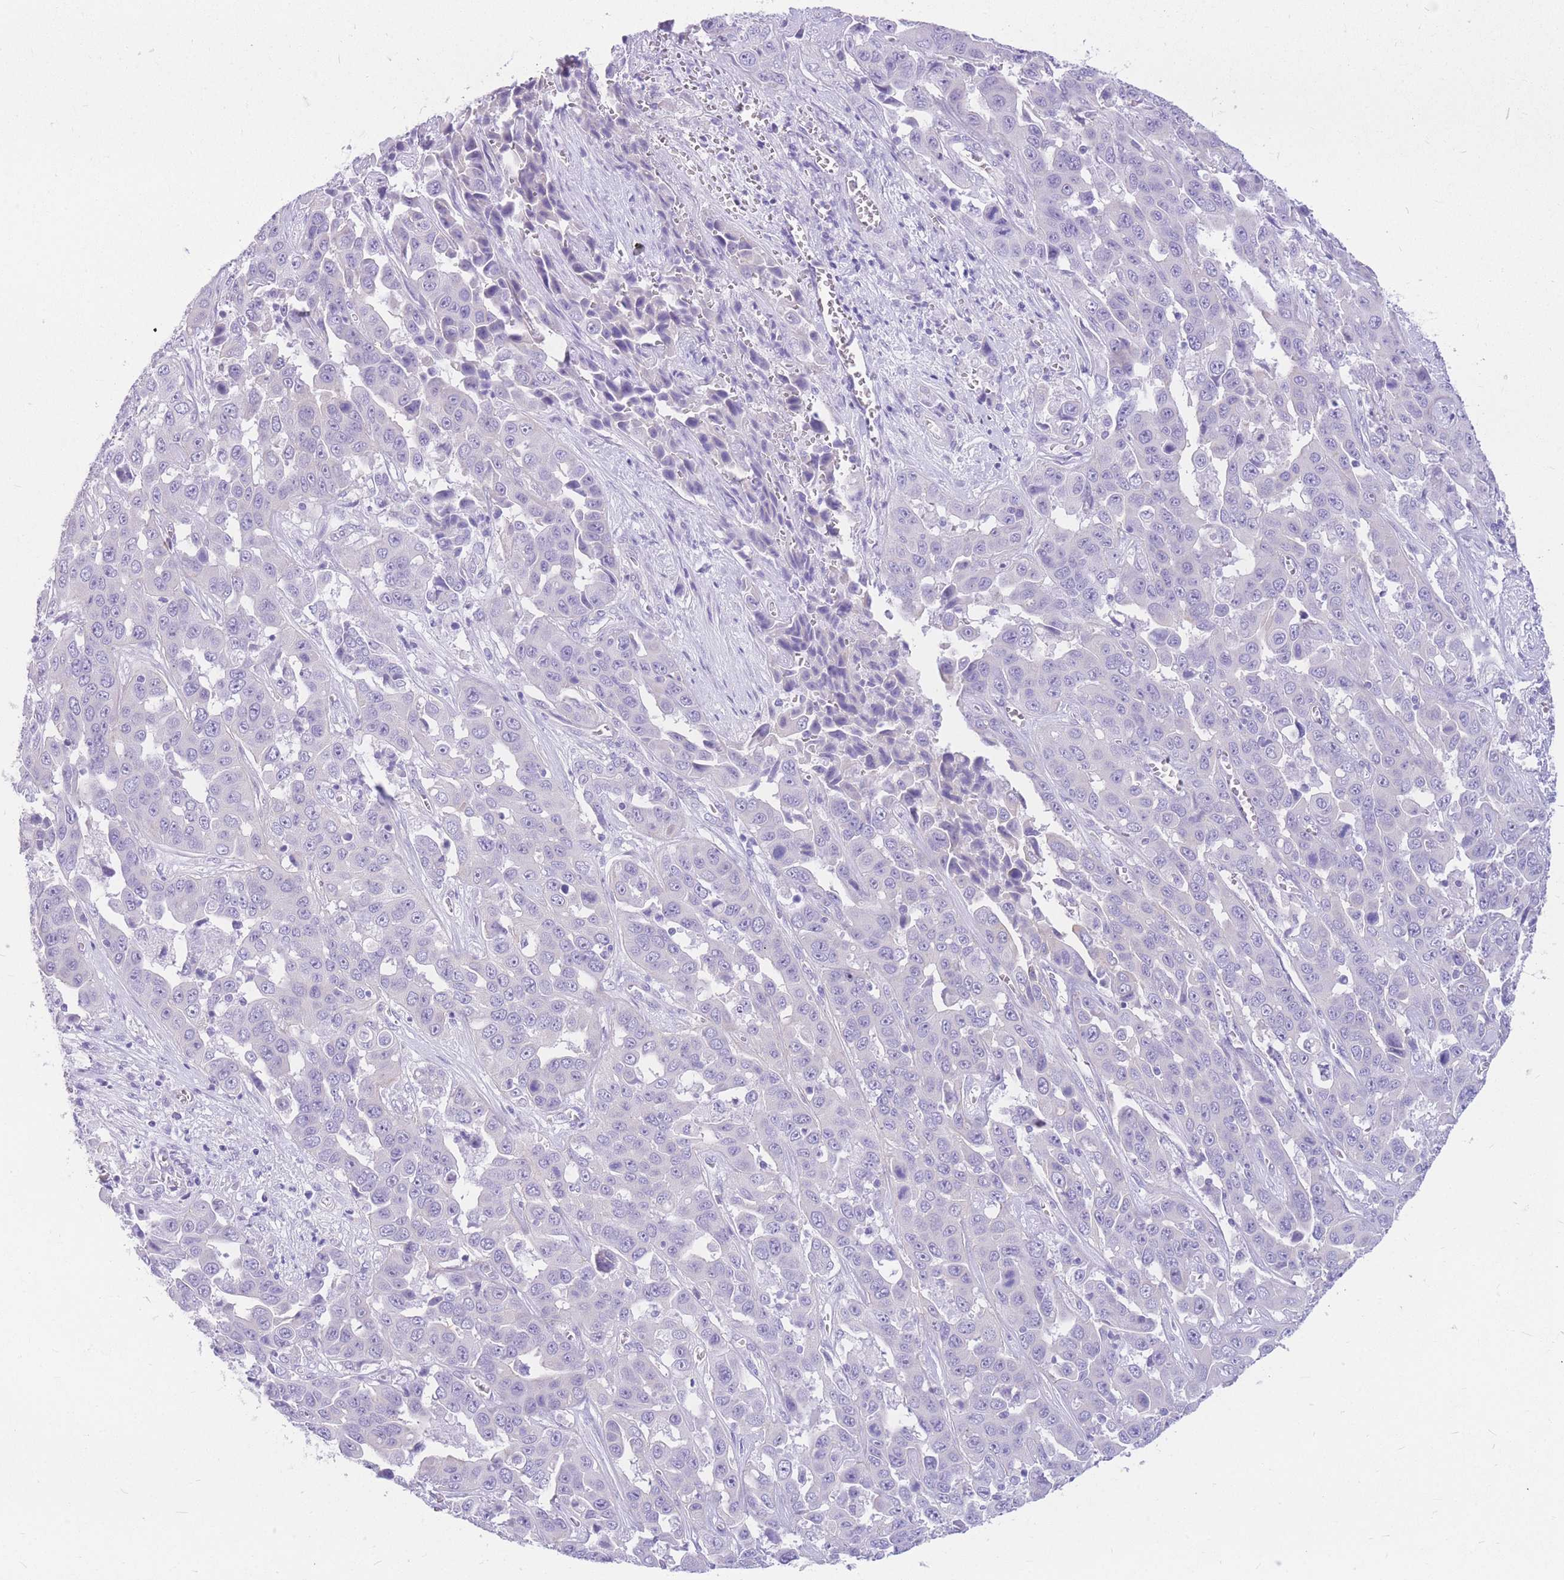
{"staining": {"intensity": "negative", "quantity": "none", "location": "none"}, "tissue": "liver cancer", "cell_type": "Tumor cells", "image_type": "cancer", "snomed": [{"axis": "morphology", "description": "Cholangiocarcinoma"}, {"axis": "topography", "description": "Liver"}], "caption": "IHC micrograph of human liver cholangiocarcinoma stained for a protein (brown), which exhibits no staining in tumor cells. The staining was performed using DAB to visualize the protein expression in brown, while the nuclei were stained in blue with hematoxylin (Magnification: 20x).", "gene": "ZNF311", "patient": {"sex": "female", "age": 52}}